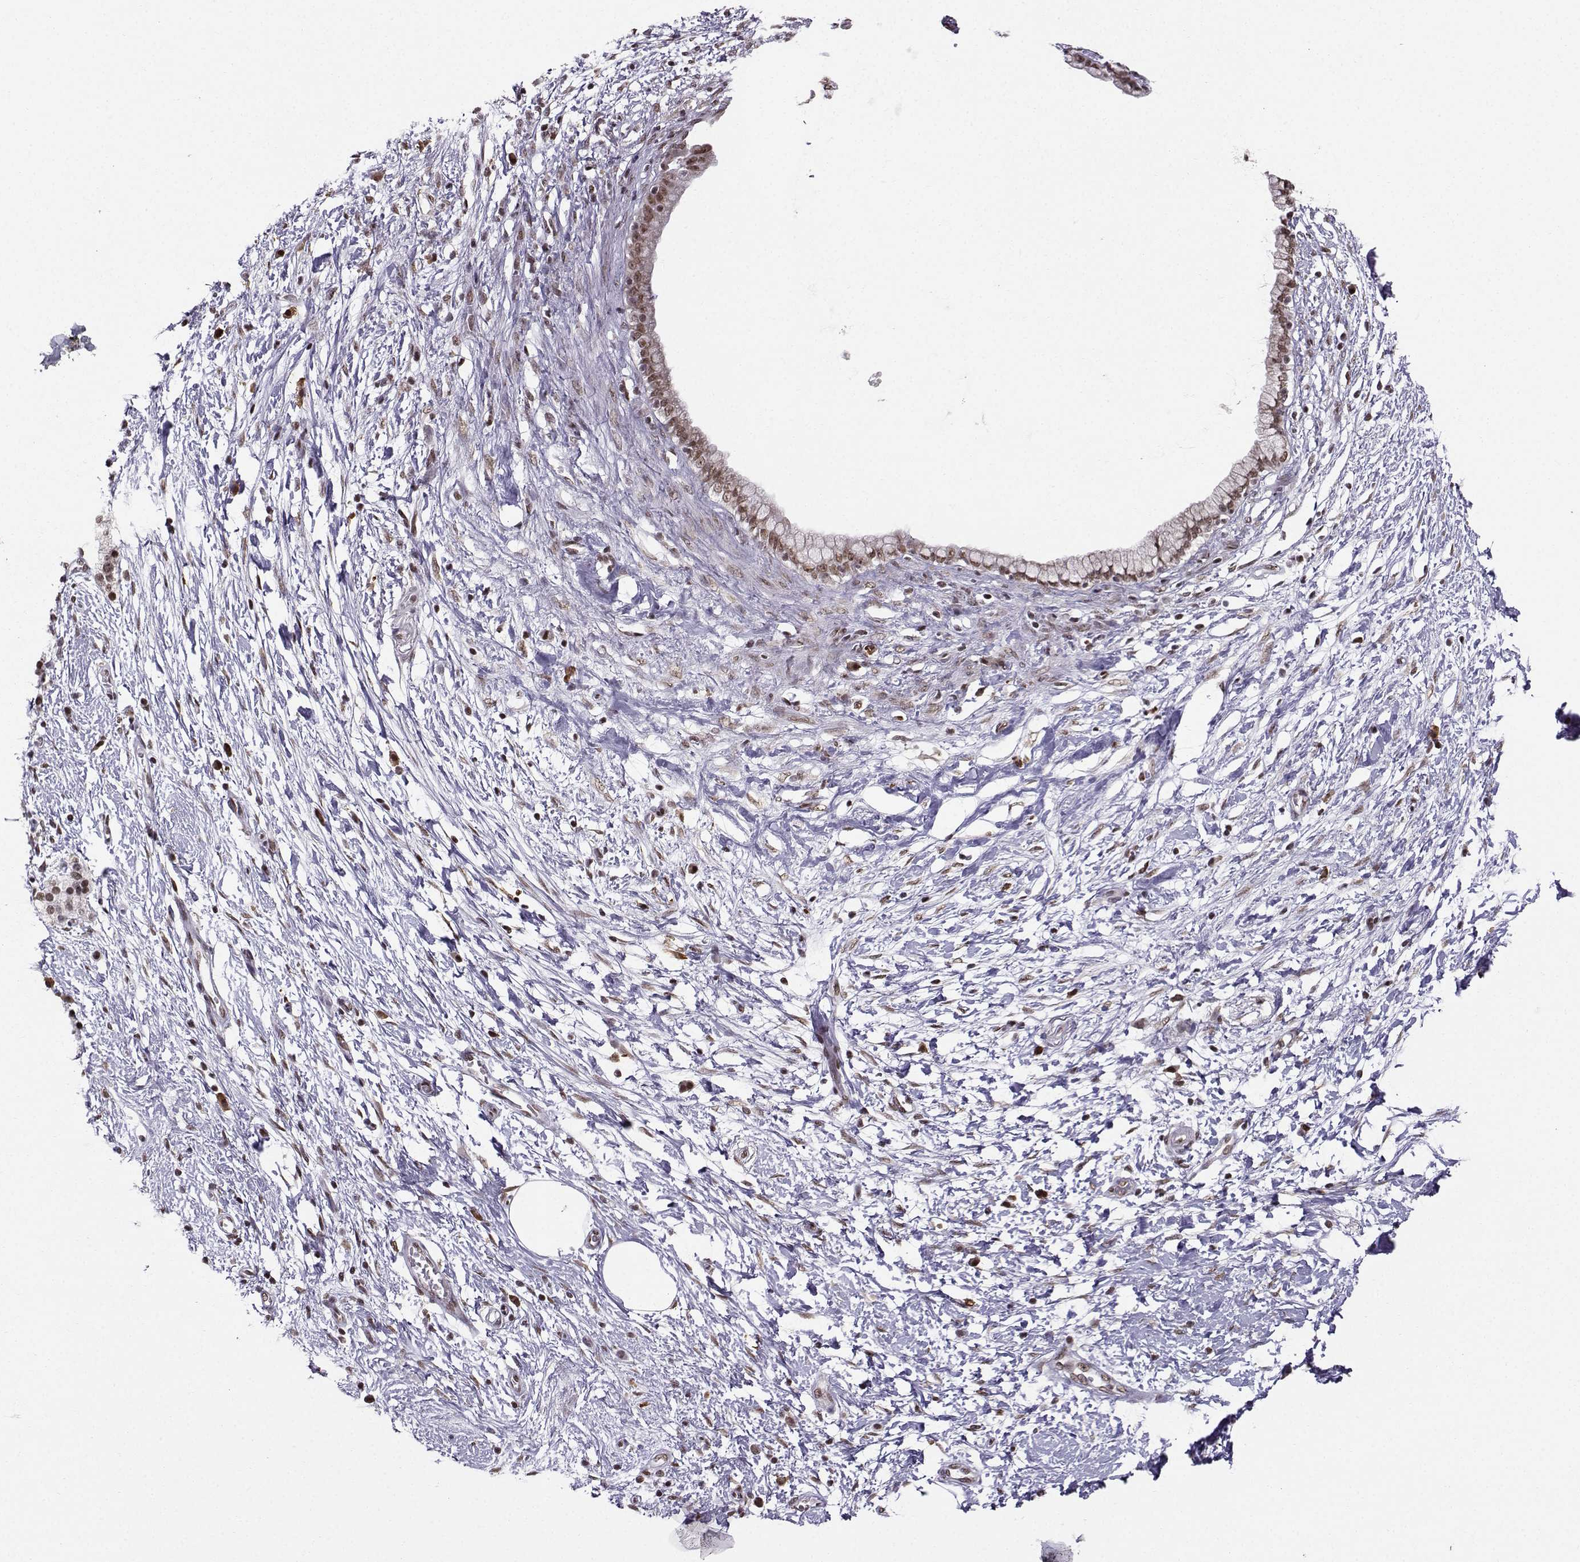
{"staining": {"intensity": "weak", "quantity": ">75%", "location": "nuclear"}, "tissue": "pancreatic cancer", "cell_type": "Tumor cells", "image_type": "cancer", "snomed": [{"axis": "morphology", "description": "Adenocarcinoma, NOS"}, {"axis": "topography", "description": "Pancreas"}], "caption": "Immunohistochemistry (IHC) micrograph of pancreatic cancer stained for a protein (brown), which exhibits low levels of weak nuclear staining in about >75% of tumor cells.", "gene": "EZH1", "patient": {"sex": "female", "age": 72}}